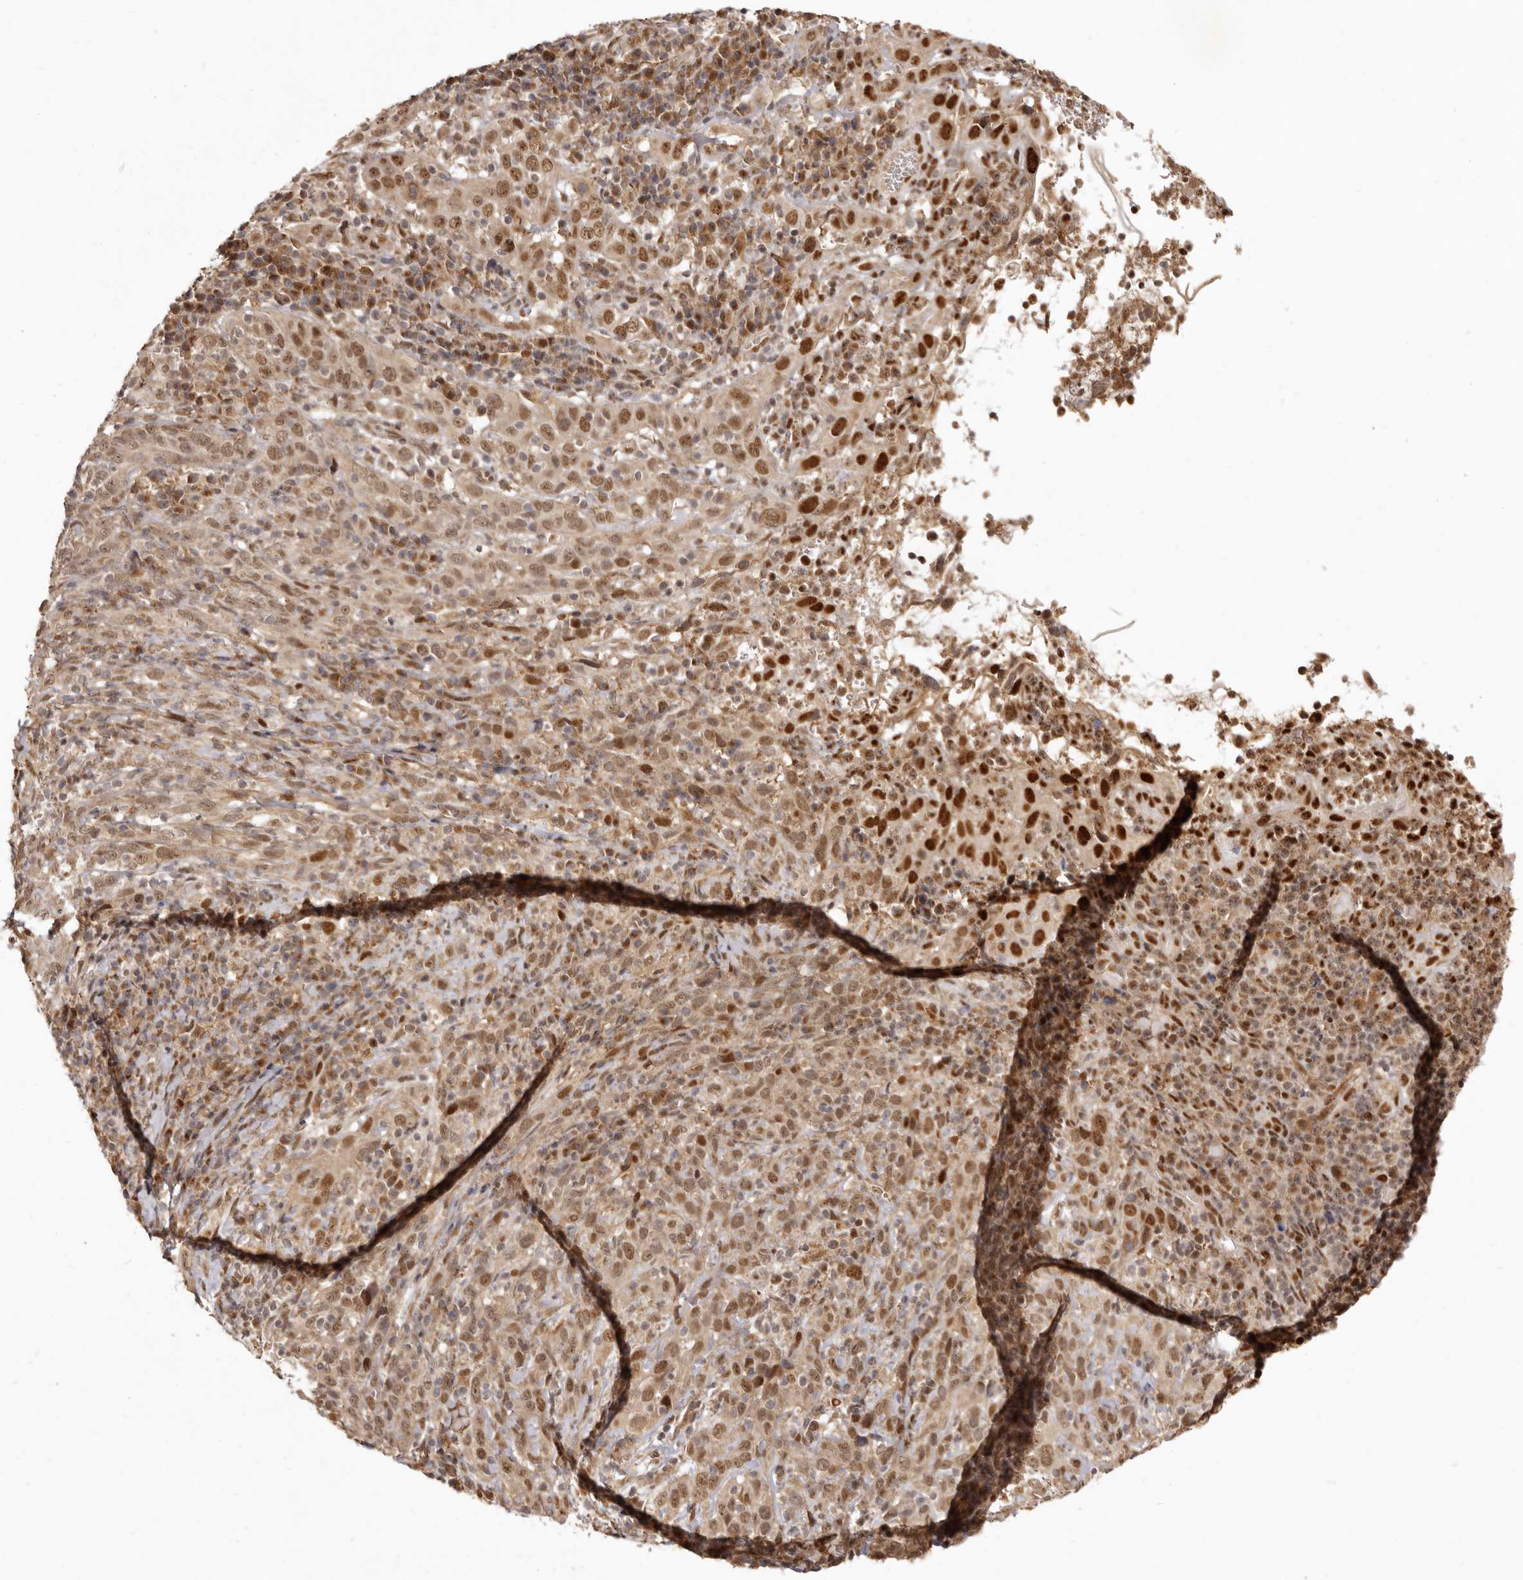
{"staining": {"intensity": "strong", "quantity": ">75%", "location": "cytoplasmic/membranous,nuclear"}, "tissue": "cervical cancer", "cell_type": "Tumor cells", "image_type": "cancer", "snomed": [{"axis": "morphology", "description": "Squamous cell carcinoma, NOS"}, {"axis": "topography", "description": "Cervix"}], "caption": "IHC photomicrograph of neoplastic tissue: cervical cancer stained using IHC reveals high levels of strong protein expression localized specifically in the cytoplasmic/membranous and nuclear of tumor cells, appearing as a cytoplasmic/membranous and nuclear brown color.", "gene": "ZNF326", "patient": {"sex": "female", "age": 46}}